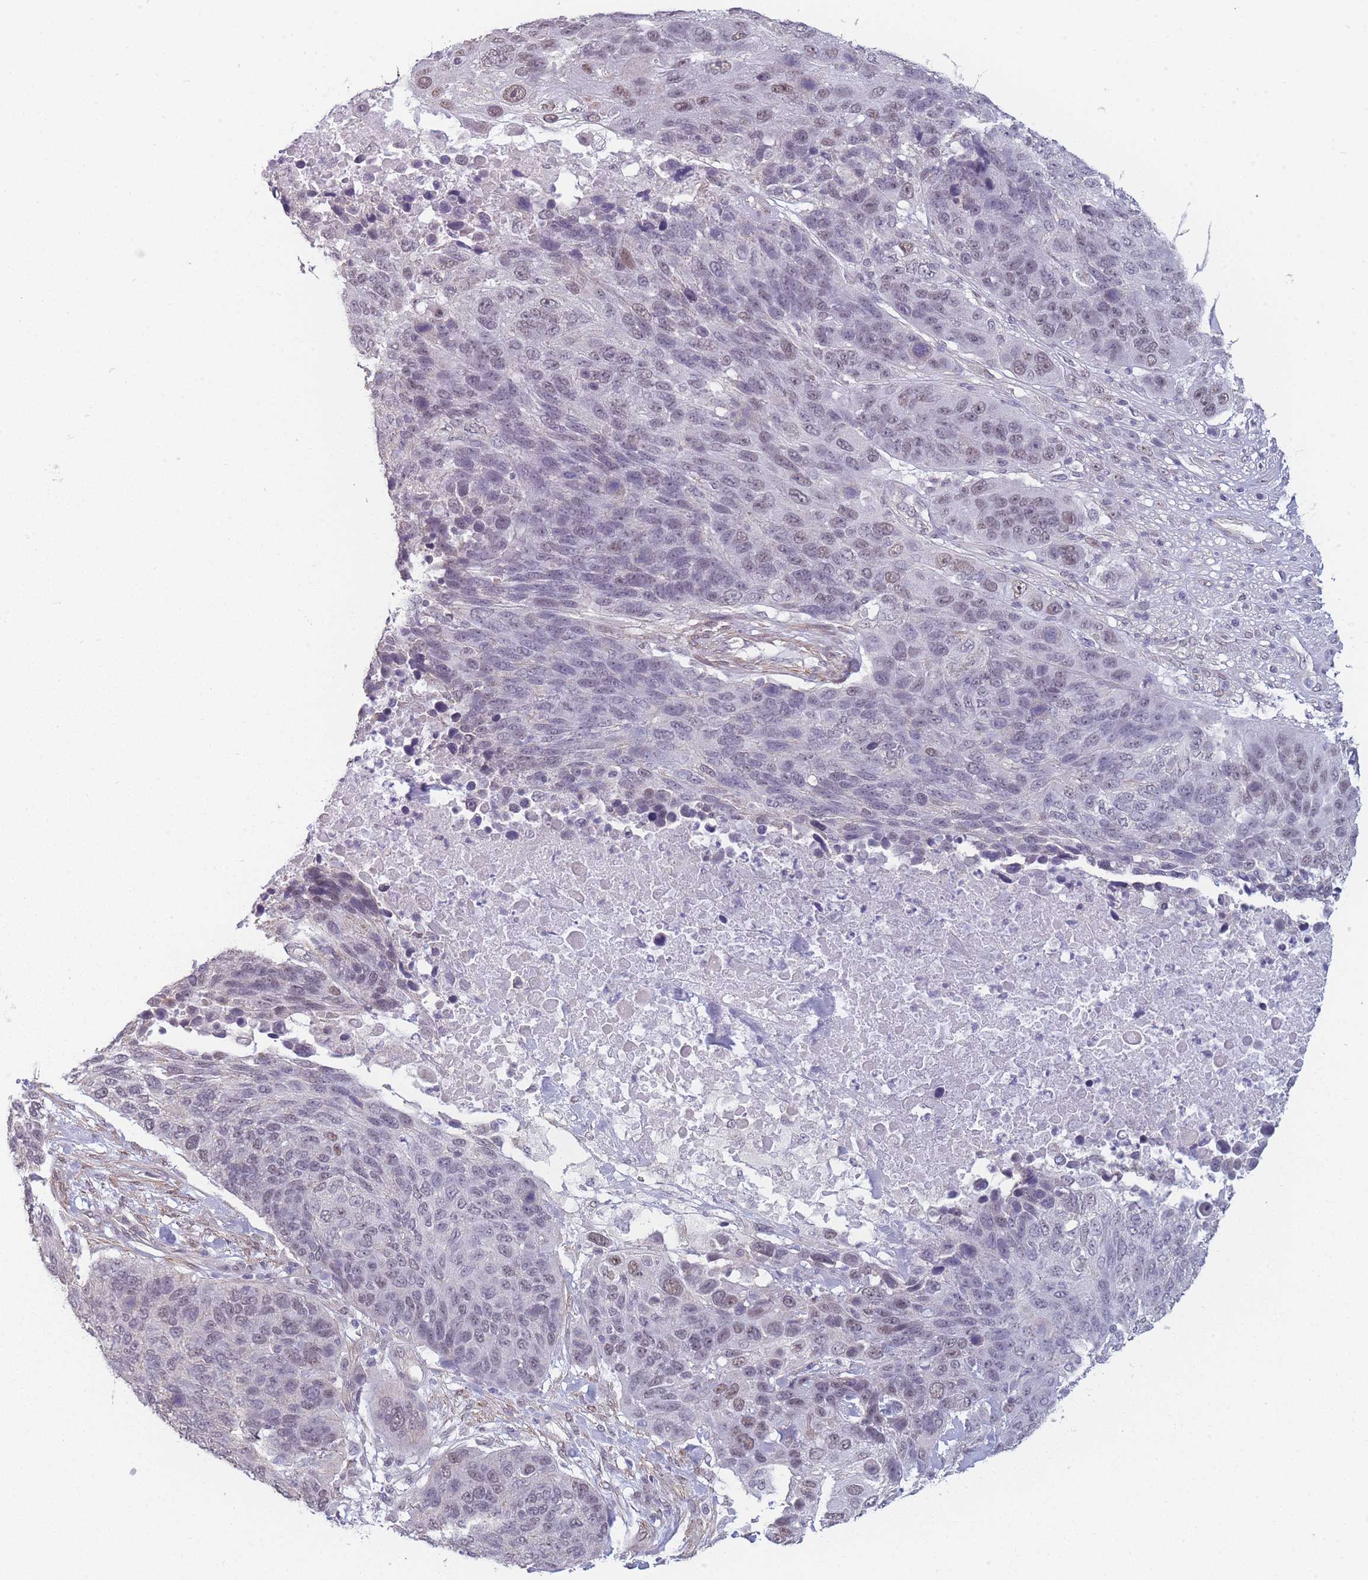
{"staining": {"intensity": "moderate", "quantity": "<25%", "location": "nuclear"}, "tissue": "lung cancer", "cell_type": "Tumor cells", "image_type": "cancer", "snomed": [{"axis": "morphology", "description": "Normal tissue, NOS"}, {"axis": "morphology", "description": "Squamous cell carcinoma, NOS"}, {"axis": "topography", "description": "Lymph node"}, {"axis": "topography", "description": "Lung"}], "caption": "Human squamous cell carcinoma (lung) stained with a protein marker exhibits moderate staining in tumor cells.", "gene": "SIN3B", "patient": {"sex": "male", "age": 66}}